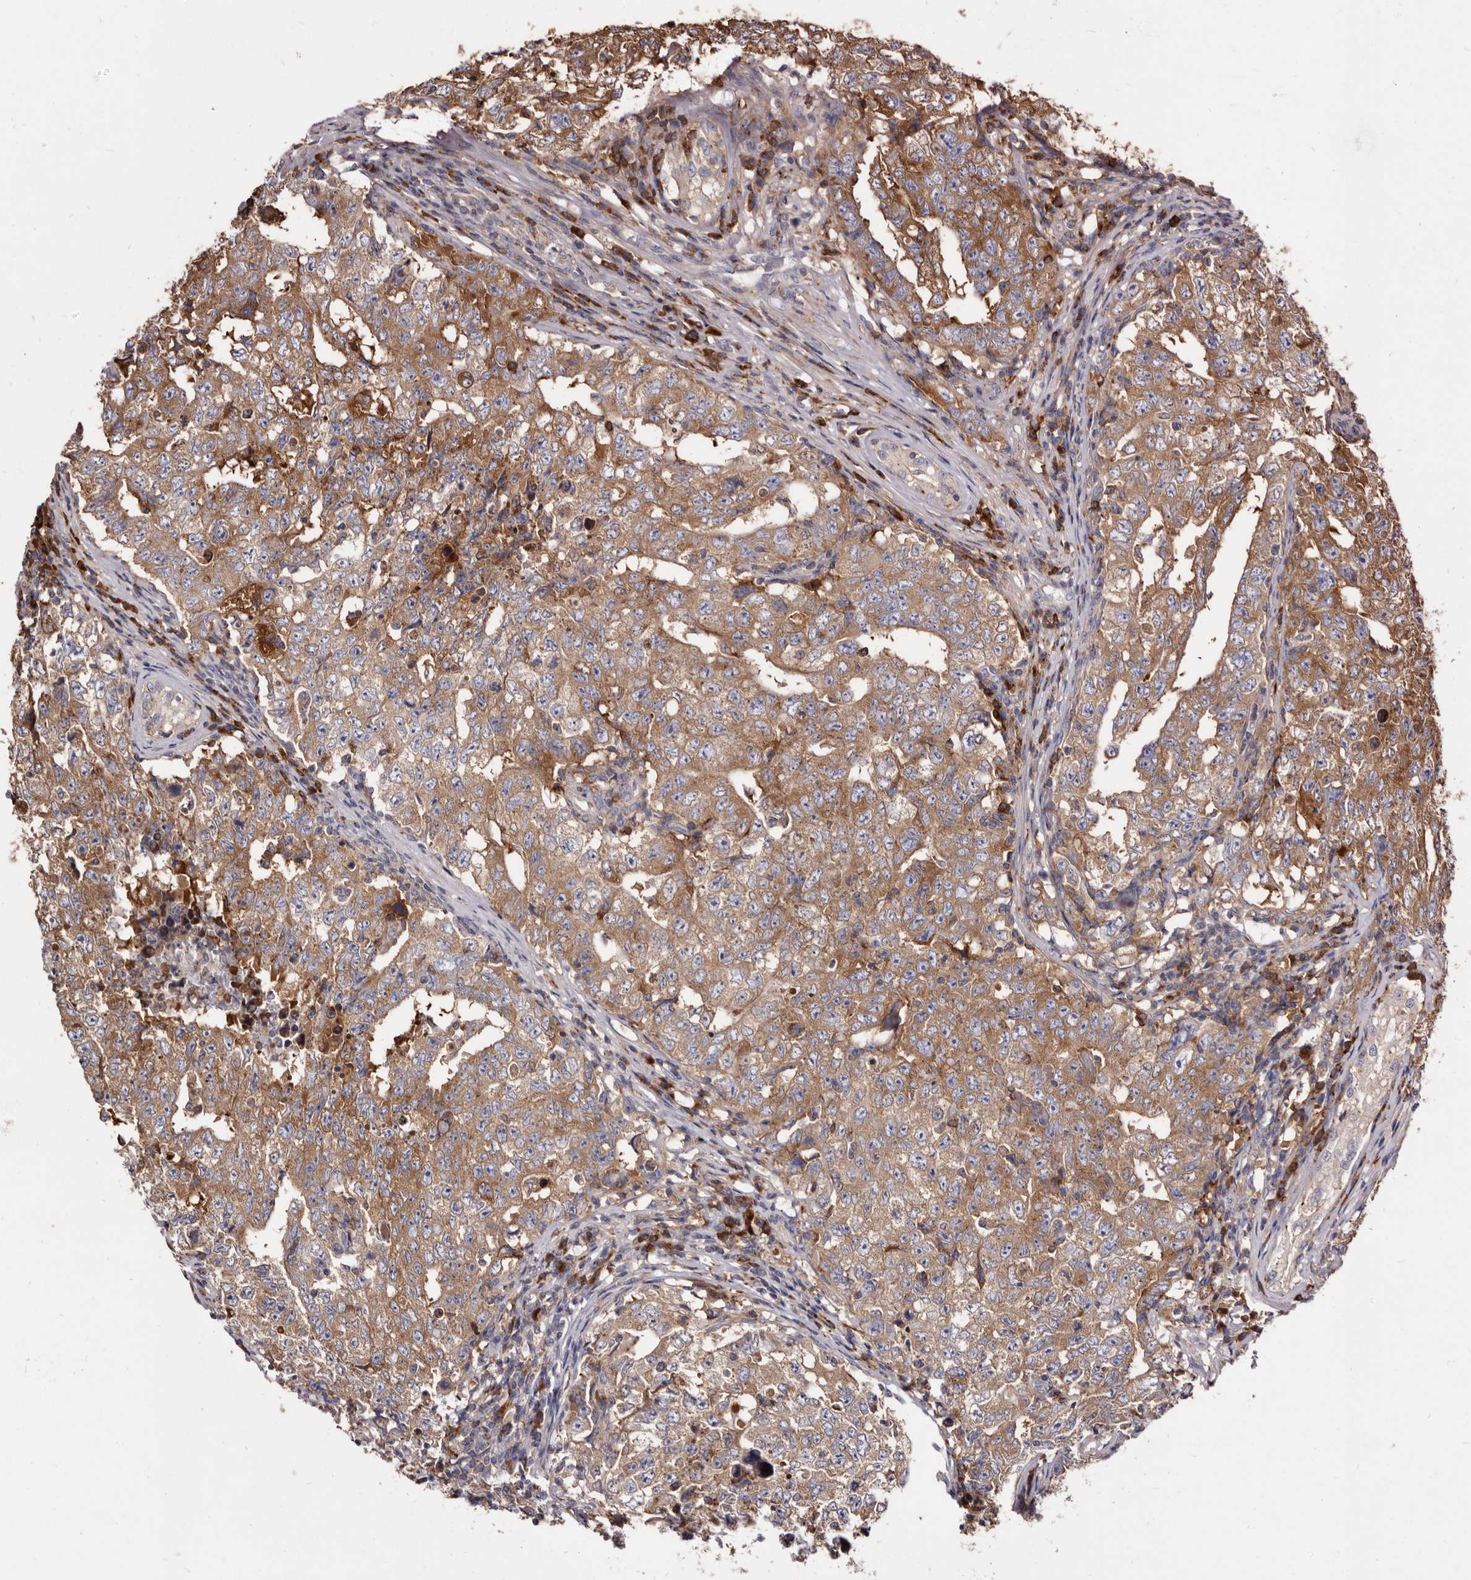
{"staining": {"intensity": "moderate", "quantity": ">75%", "location": "cytoplasmic/membranous"}, "tissue": "testis cancer", "cell_type": "Tumor cells", "image_type": "cancer", "snomed": [{"axis": "morphology", "description": "Carcinoma, Embryonal, NOS"}, {"axis": "topography", "description": "Testis"}], "caption": "Protein staining of testis cancer tissue exhibits moderate cytoplasmic/membranous expression in about >75% of tumor cells. The staining is performed using DAB brown chromogen to label protein expression. The nuclei are counter-stained blue using hematoxylin.", "gene": "TPD52", "patient": {"sex": "male", "age": 26}}